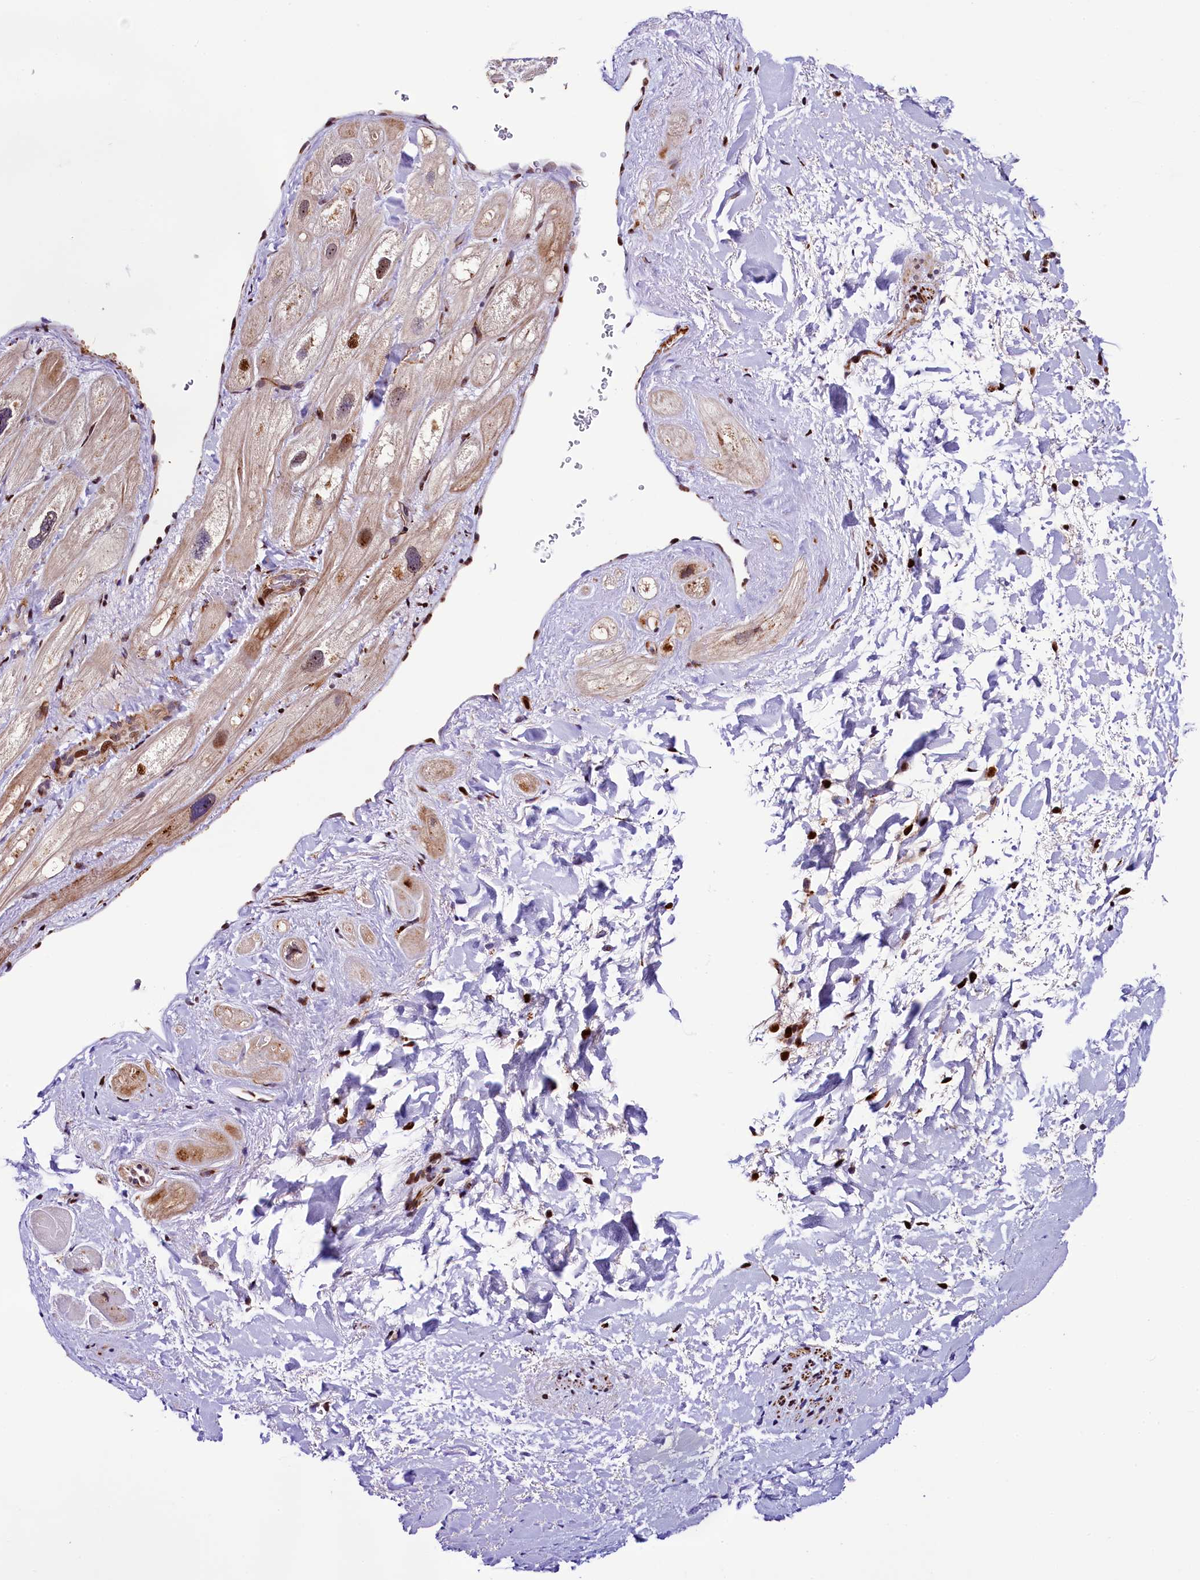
{"staining": {"intensity": "moderate", "quantity": "<25%", "location": "cytoplasmic/membranous,nuclear"}, "tissue": "heart muscle", "cell_type": "Cardiomyocytes", "image_type": "normal", "snomed": [{"axis": "morphology", "description": "Normal tissue, NOS"}, {"axis": "topography", "description": "Heart"}], "caption": "An IHC image of normal tissue is shown. Protein staining in brown highlights moderate cytoplasmic/membranous,nuclear positivity in heart muscle within cardiomyocytes.", "gene": "TRMT112", "patient": {"sex": "male", "age": 49}}